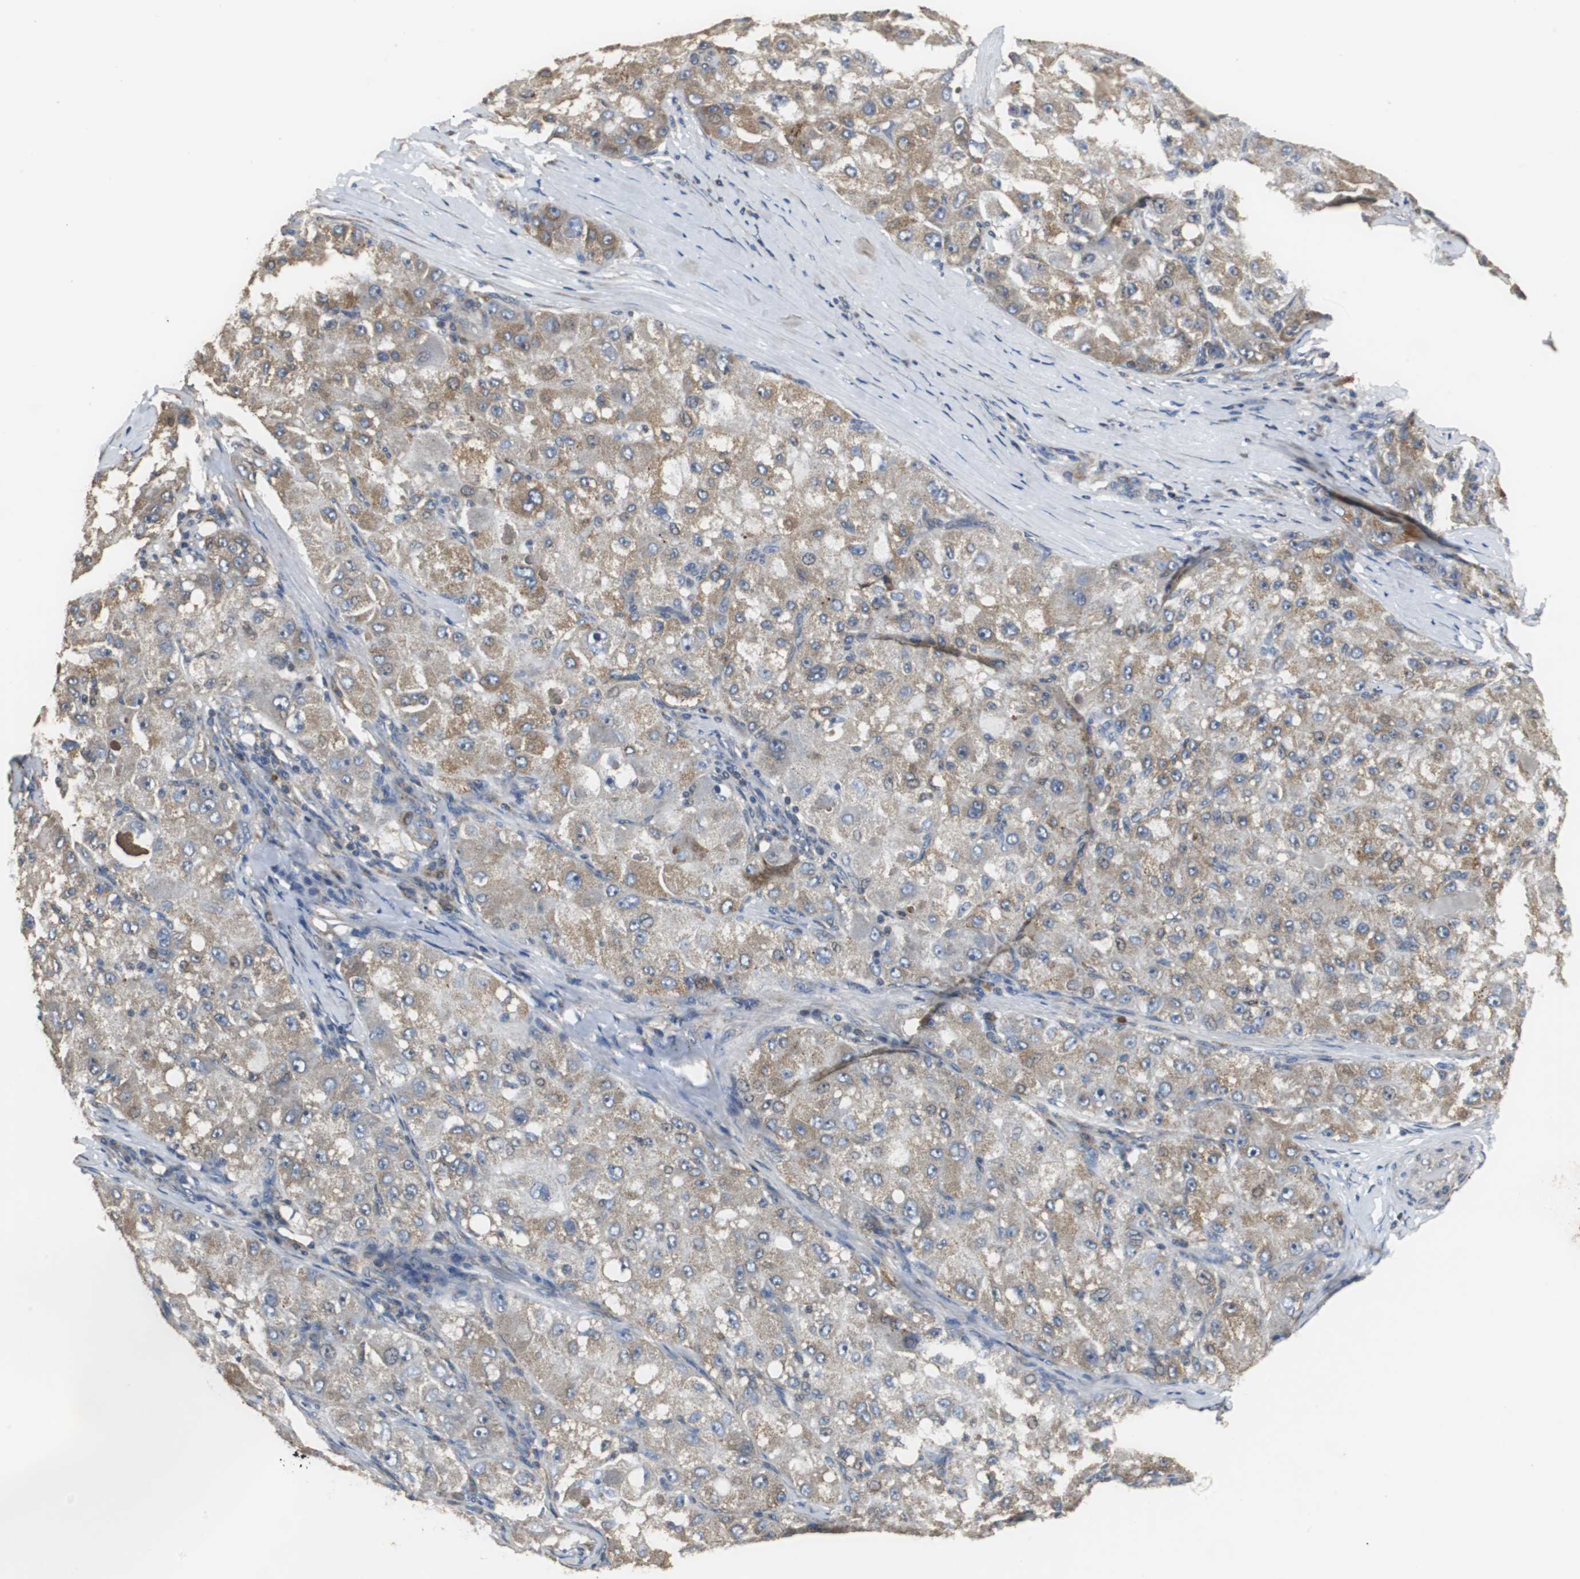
{"staining": {"intensity": "weak", "quantity": "25%-75%", "location": "cytoplasmic/membranous"}, "tissue": "liver cancer", "cell_type": "Tumor cells", "image_type": "cancer", "snomed": [{"axis": "morphology", "description": "Carcinoma, Hepatocellular, NOS"}, {"axis": "topography", "description": "Liver"}], "caption": "A high-resolution micrograph shows immunohistochemistry (IHC) staining of liver cancer (hepatocellular carcinoma), which exhibits weak cytoplasmic/membranous expression in about 25%-75% of tumor cells.", "gene": "NNT", "patient": {"sex": "male", "age": 80}}